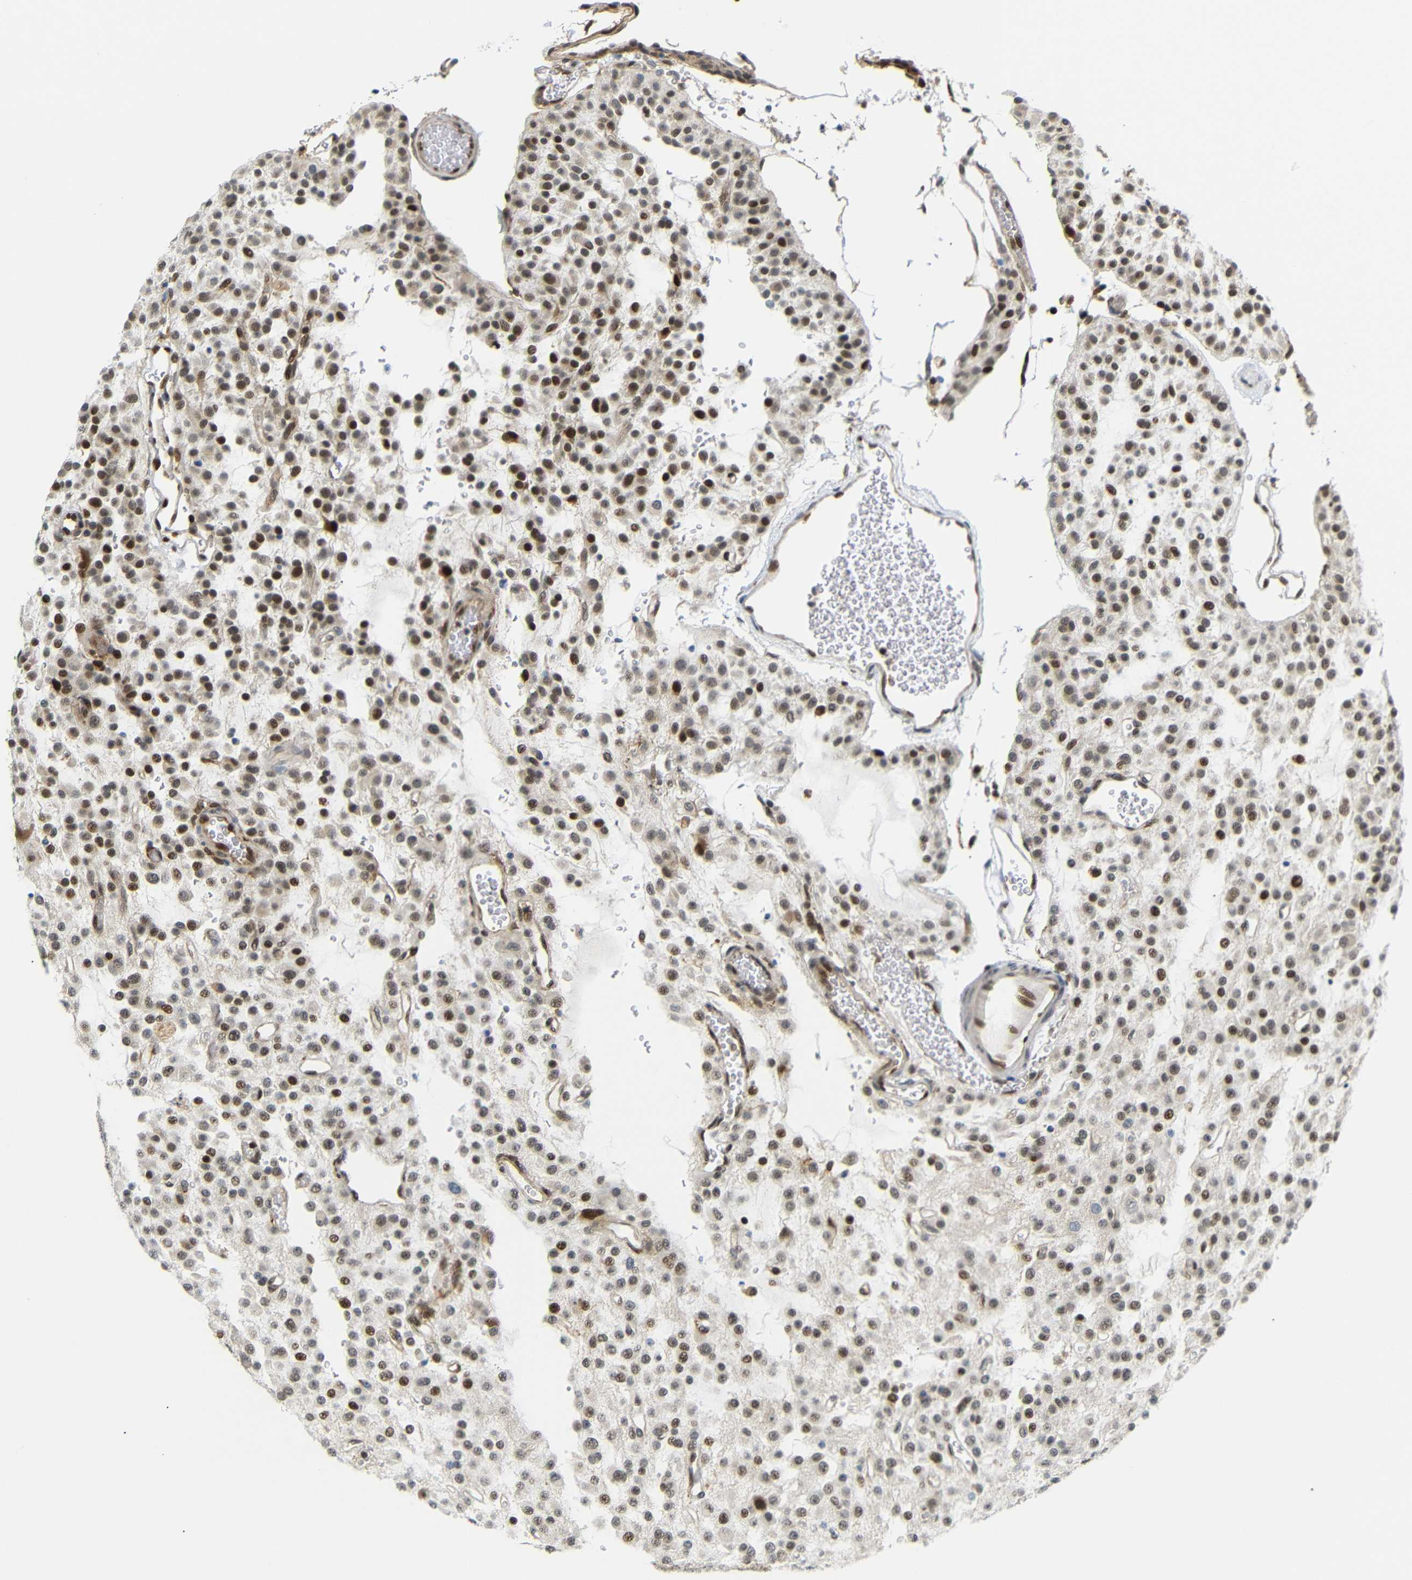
{"staining": {"intensity": "strong", "quantity": "25%-75%", "location": "nuclear"}, "tissue": "glioma", "cell_type": "Tumor cells", "image_type": "cancer", "snomed": [{"axis": "morphology", "description": "Glioma, malignant, Low grade"}, {"axis": "topography", "description": "Brain"}], "caption": "Protein staining shows strong nuclear staining in approximately 25%-75% of tumor cells in glioma.", "gene": "SPCS2", "patient": {"sex": "male", "age": 38}}